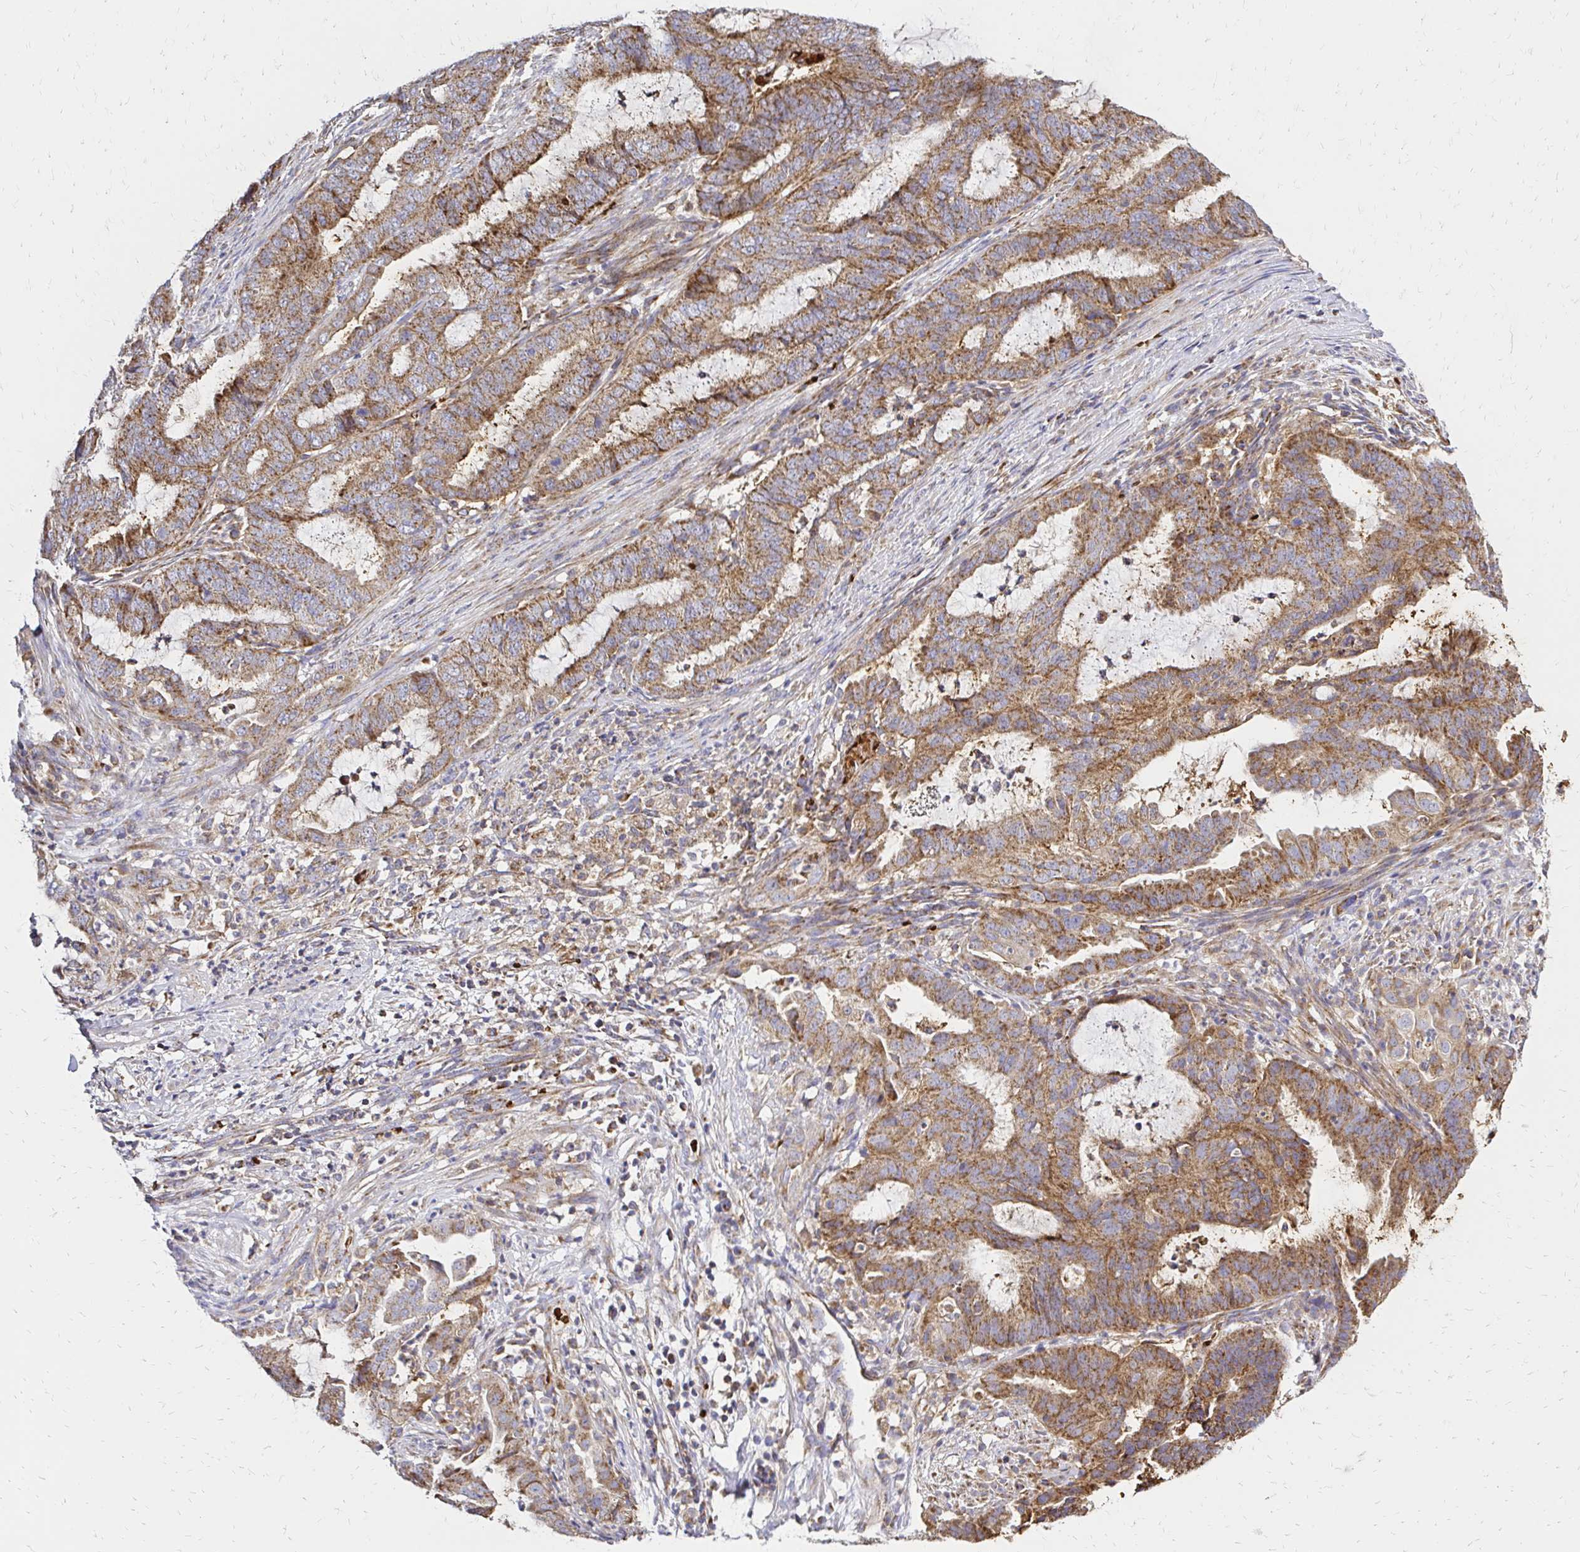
{"staining": {"intensity": "moderate", "quantity": ">75%", "location": "cytoplasmic/membranous"}, "tissue": "endometrial cancer", "cell_type": "Tumor cells", "image_type": "cancer", "snomed": [{"axis": "morphology", "description": "Adenocarcinoma, NOS"}, {"axis": "topography", "description": "Endometrium"}], "caption": "Endometrial adenocarcinoma stained with immunohistochemistry (IHC) shows moderate cytoplasmic/membranous positivity in about >75% of tumor cells.", "gene": "MRPL13", "patient": {"sex": "female", "age": 51}}